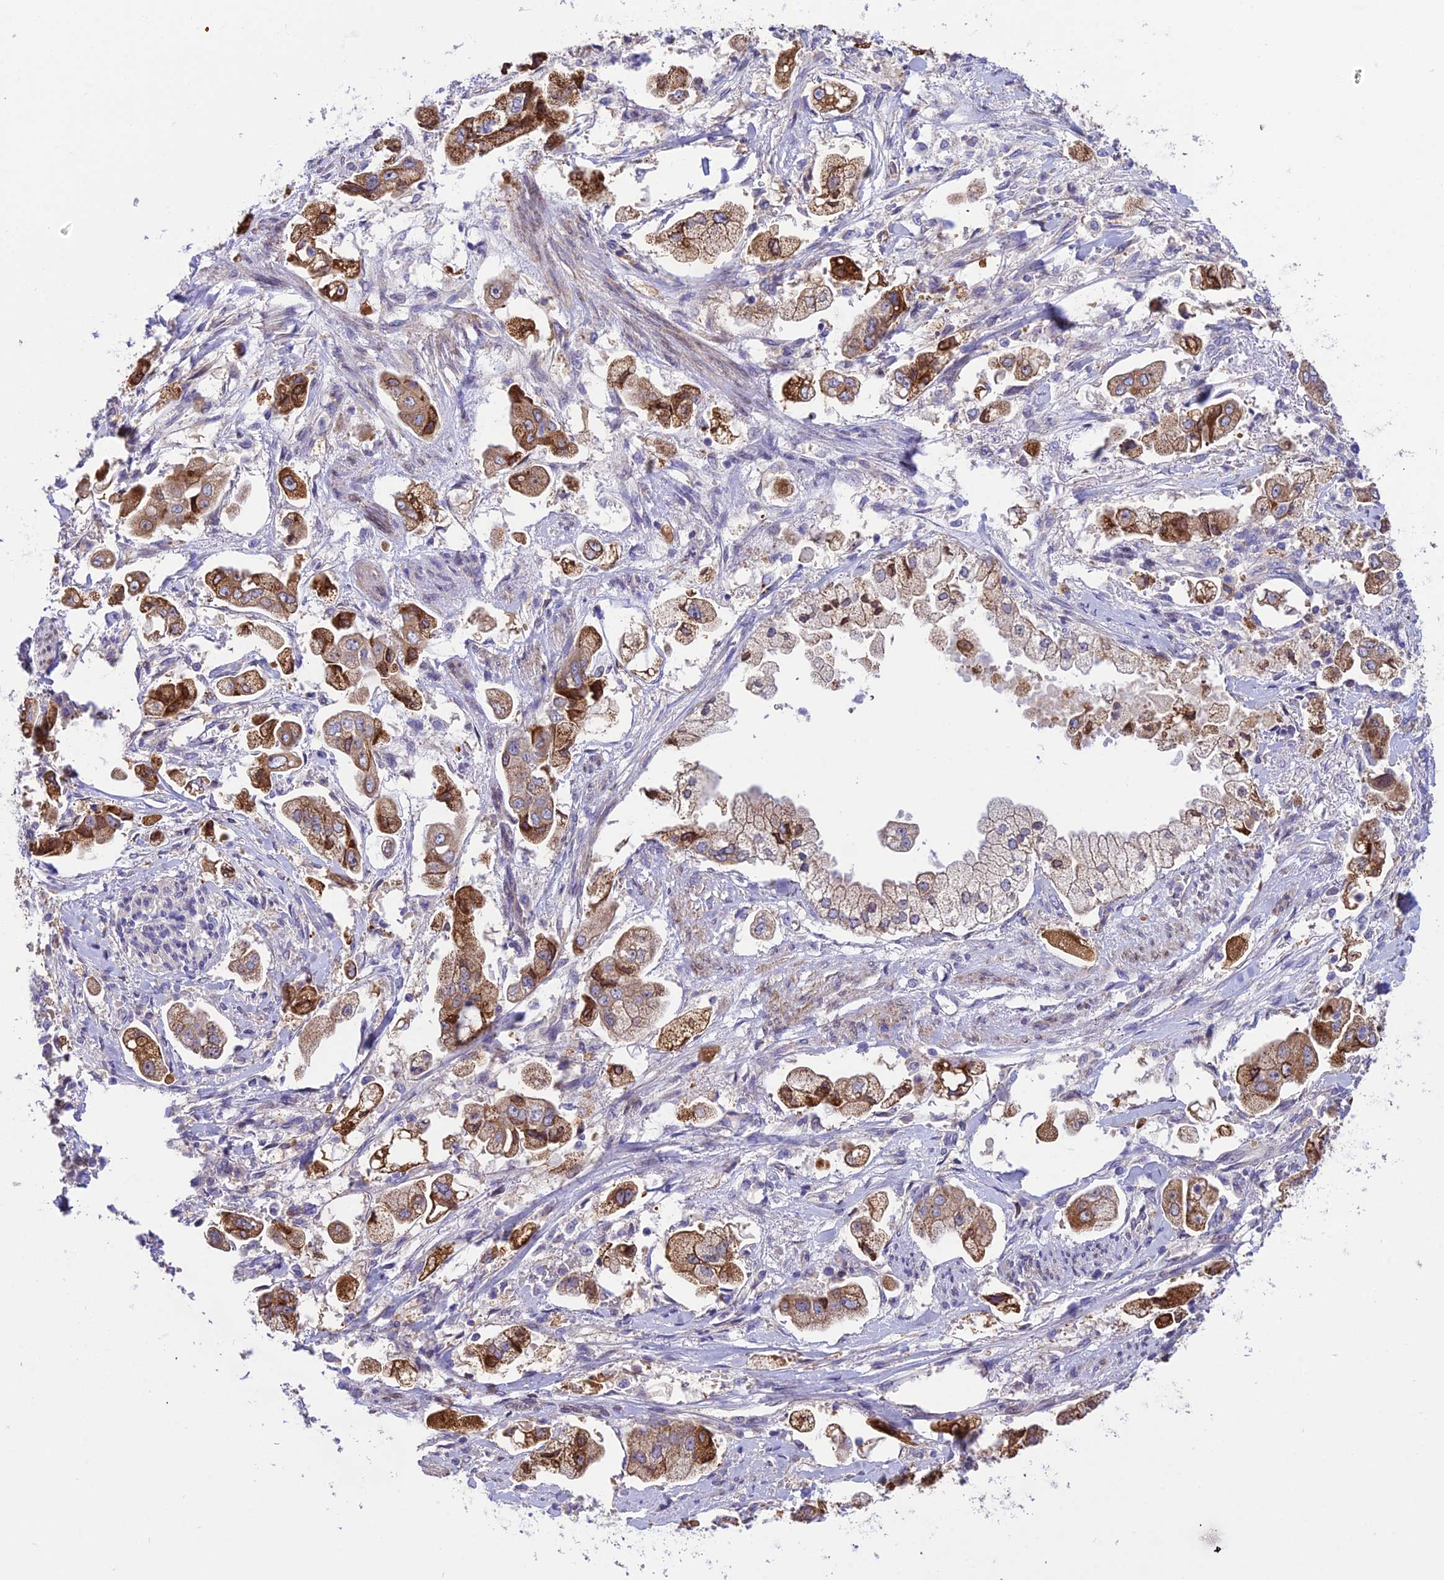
{"staining": {"intensity": "strong", "quantity": ">75%", "location": "cytoplasmic/membranous"}, "tissue": "stomach cancer", "cell_type": "Tumor cells", "image_type": "cancer", "snomed": [{"axis": "morphology", "description": "Adenocarcinoma, NOS"}, {"axis": "topography", "description": "Stomach"}], "caption": "The immunohistochemical stain labels strong cytoplasmic/membranous positivity in tumor cells of stomach cancer tissue. Using DAB (brown) and hematoxylin (blue) stains, captured at high magnification using brightfield microscopy.", "gene": "TRIM43B", "patient": {"sex": "male", "age": 62}}